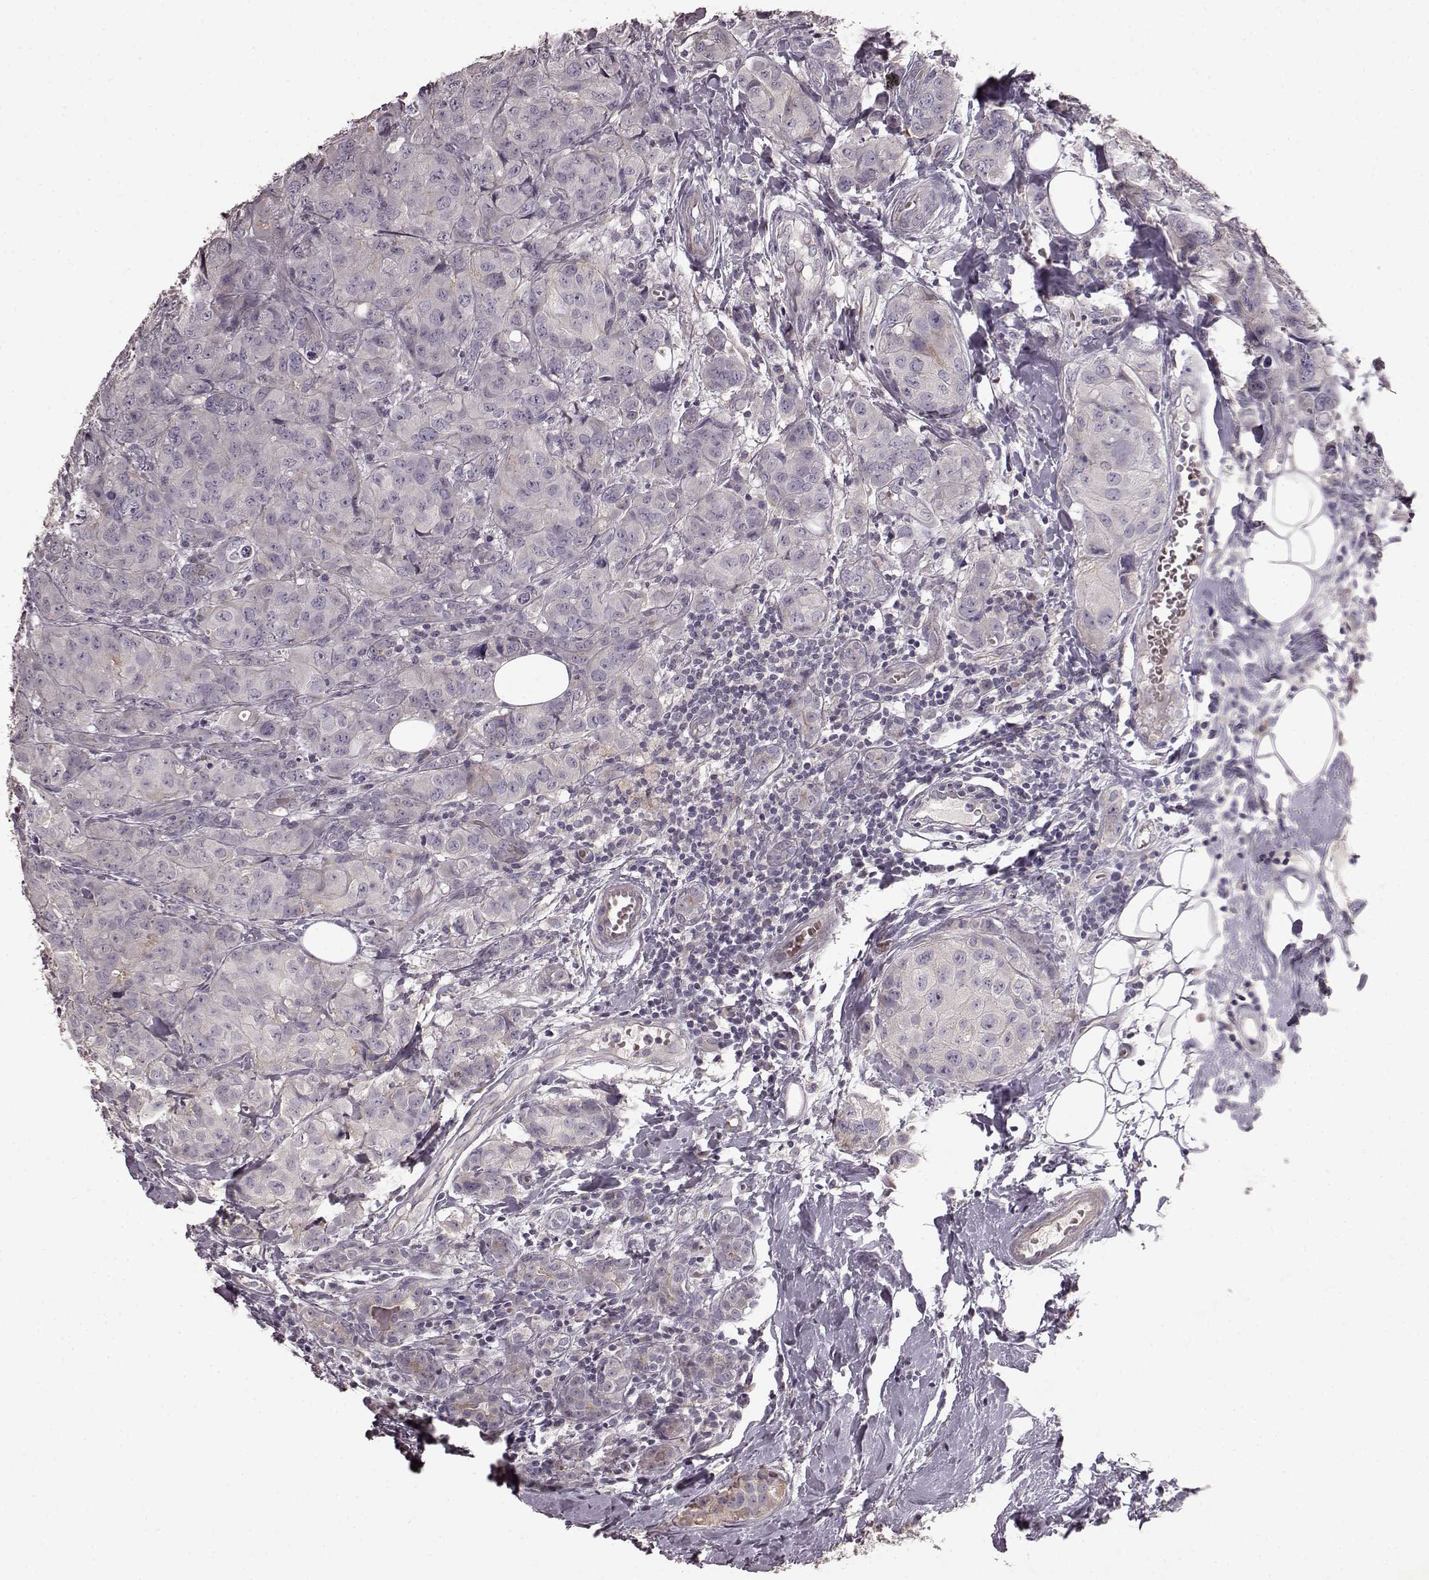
{"staining": {"intensity": "negative", "quantity": "none", "location": "none"}, "tissue": "breast cancer", "cell_type": "Tumor cells", "image_type": "cancer", "snomed": [{"axis": "morphology", "description": "Duct carcinoma"}, {"axis": "topography", "description": "Breast"}], "caption": "DAB (3,3'-diaminobenzidine) immunohistochemical staining of intraductal carcinoma (breast) displays no significant positivity in tumor cells. The staining is performed using DAB brown chromogen with nuclei counter-stained in using hematoxylin.", "gene": "SLC52A3", "patient": {"sex": "female", "age": 43}}